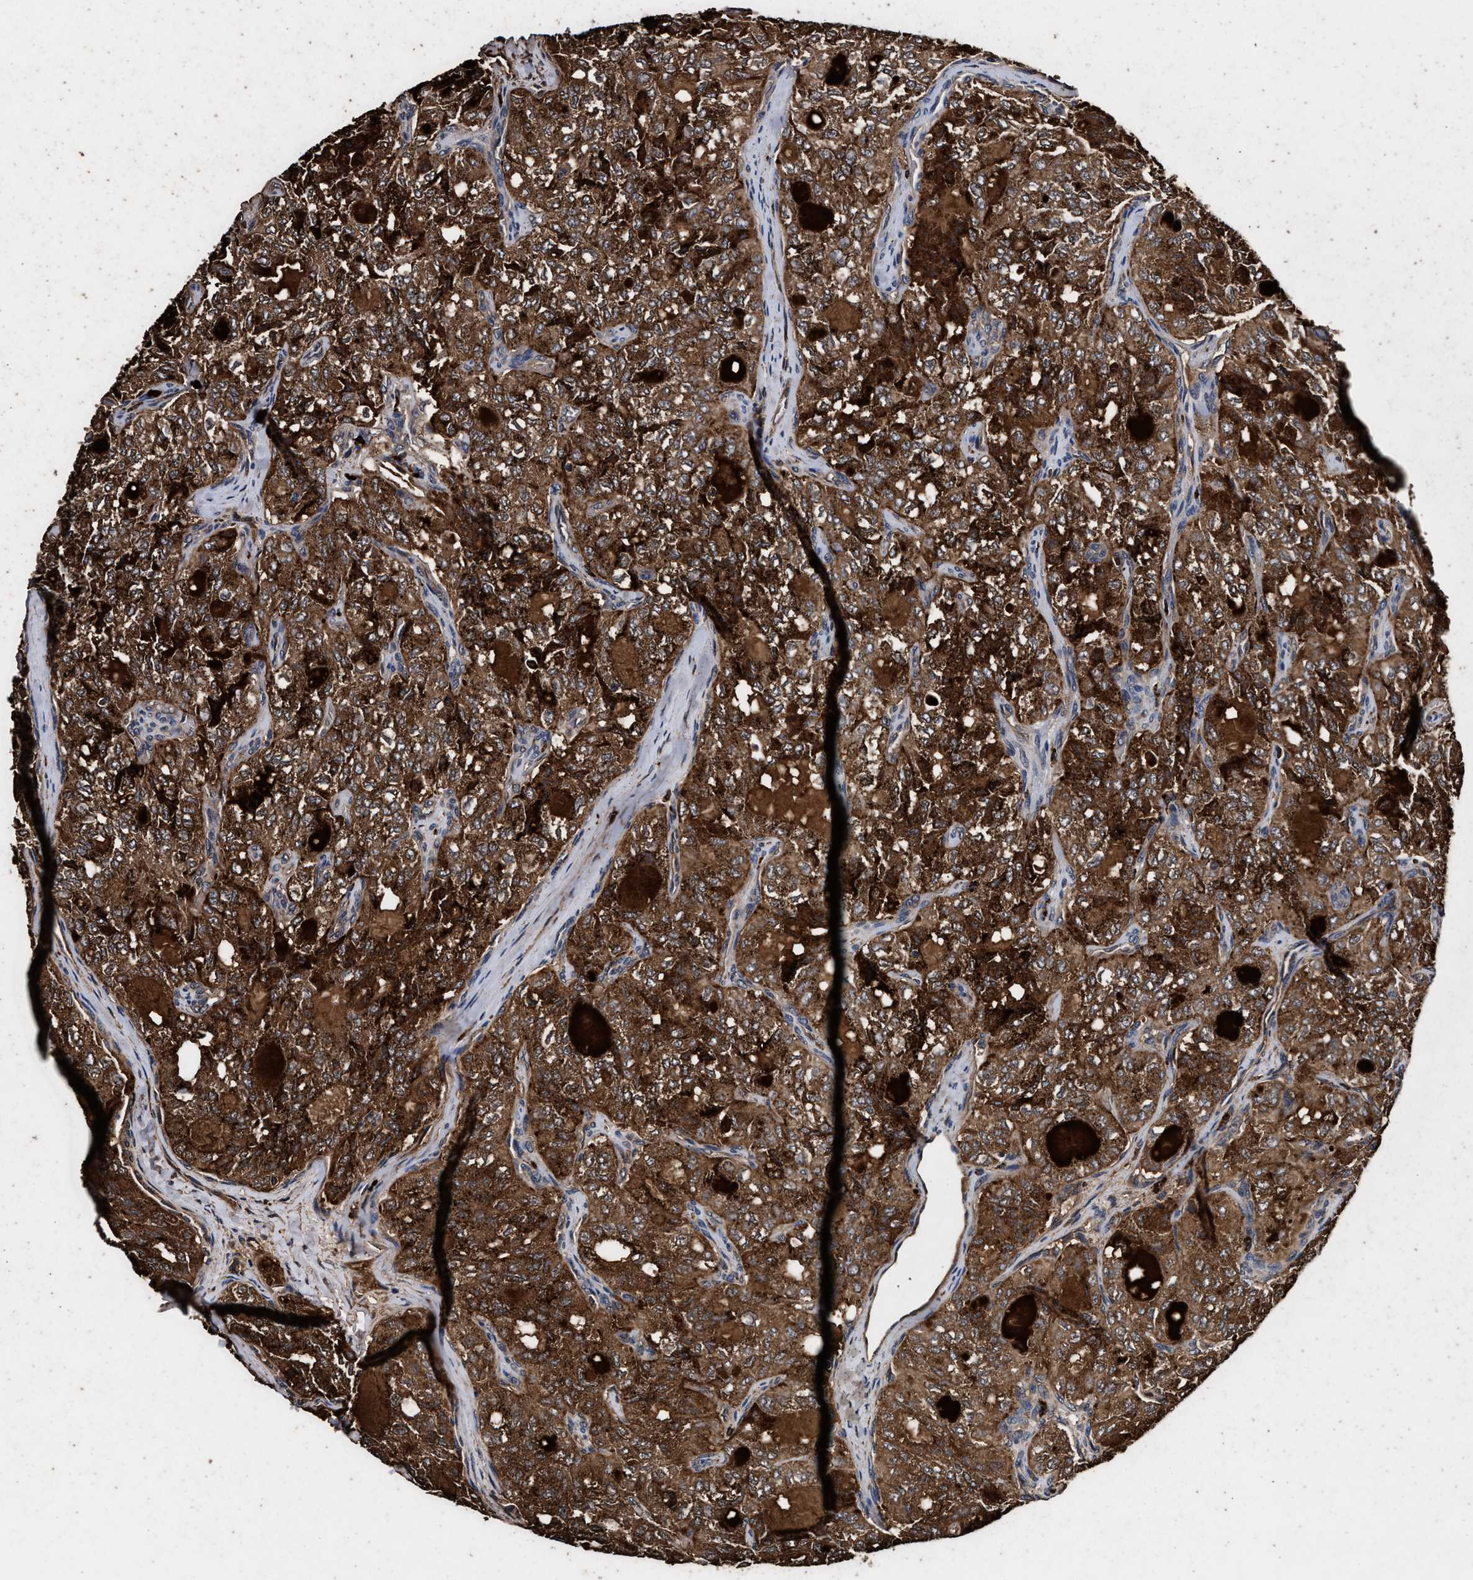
{"staining": {"intensity": "moderate", "quantity": ">75%", "location": "cytoplasmic/membranous"}, "tissue": "thyroid cancer", "cell_type": "Tumor cells", "image_type": "cancer", "snomed": [{"axis": "morphology", "description": "Follicular adenoma carcinoma, NOS"}, {"axis": "topography", "description": "Thyroid gland"}], "caption": "The micrograph reveals a brown stain indicating the presence of a protein in the cytoplasmic/membranous of tumor cells in follicular adenoma carcinoma (thyroid).", "gene": "KYAT1", "patient": {"sex": "male", "age": 75}}